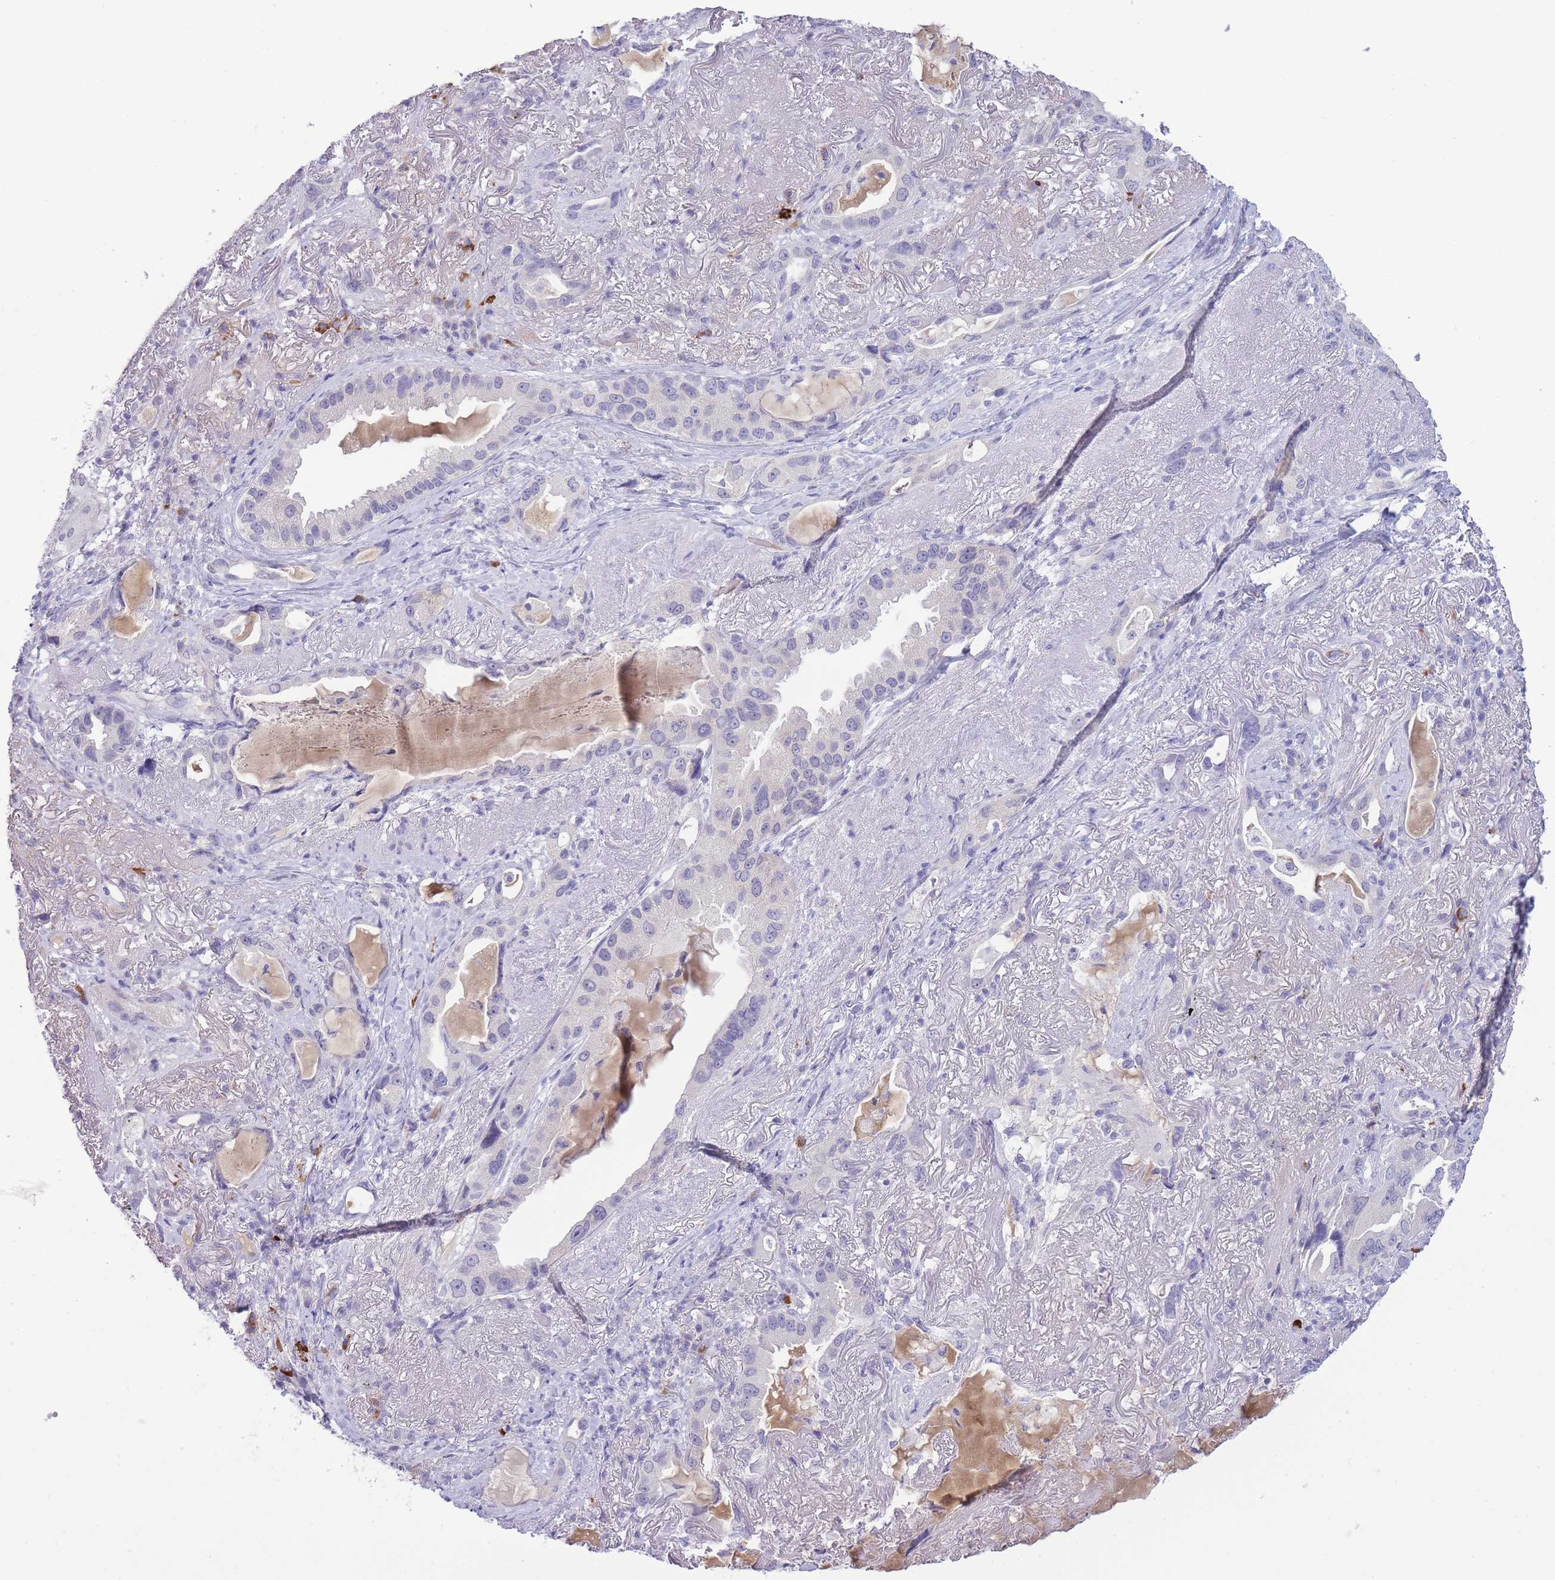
{"staining": {"intensity": "negative", "quantity": "none", "location": "none"}, "tissue": "lung cancer", "cell_type": "Tumor cells", "image_type": "cancer", "snomed": [{"axis": "morphology", "description": "Adenocarcinoma, NOS"}, {"axis": "topography", "description": "Lung"}], "caption": "DAB (3,3'-diaminobenzidine) immunohistochemical staining of human lung cancer (adenocarcinoma) displays no significant staining in tumor cells.", "gene": "ASAP3", "patient": {"sex": "female", "age": 69}}